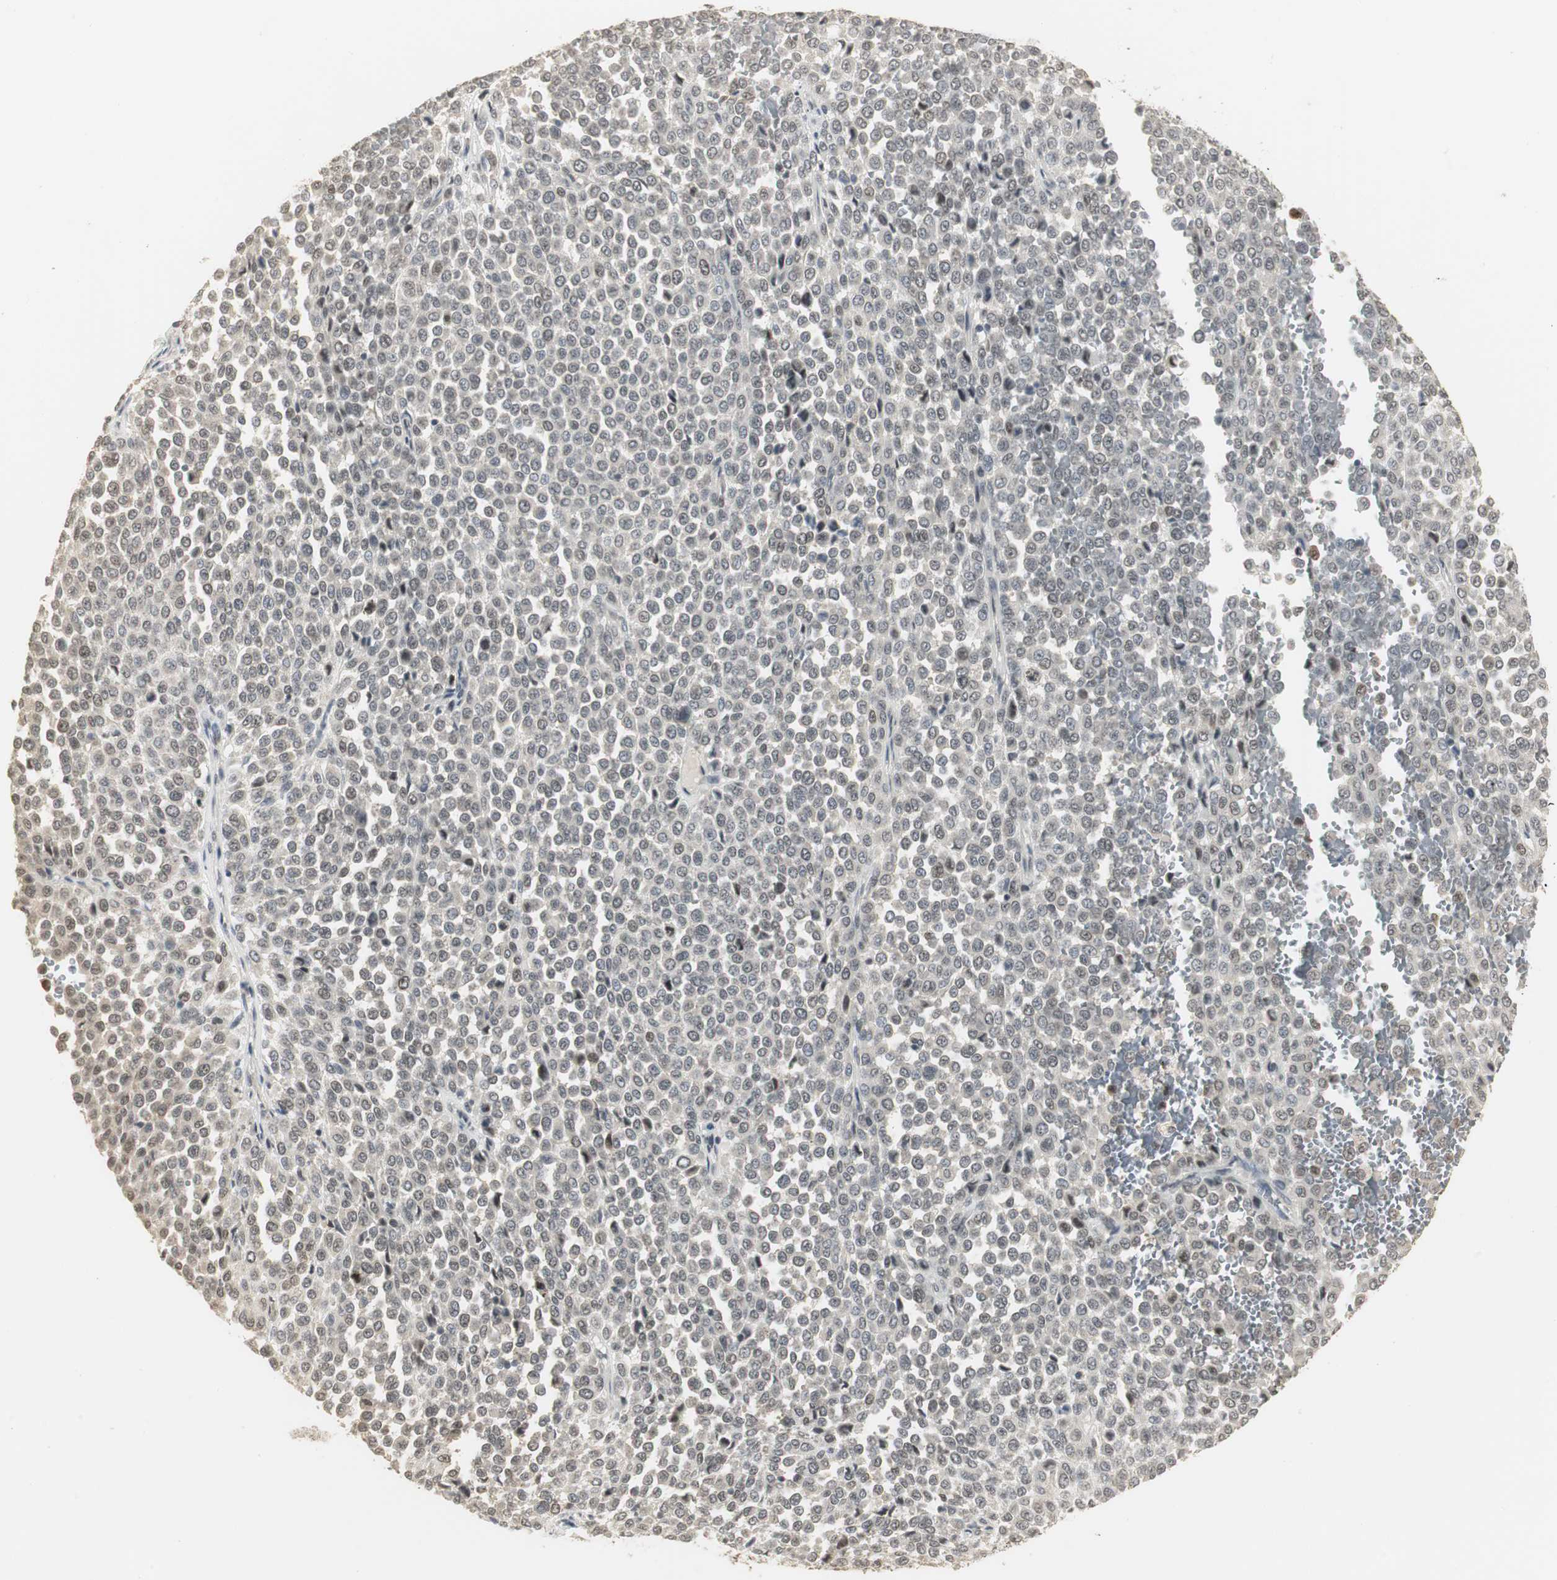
{"staining": {"intensity": "weak", "quantity": "<25%", "location": "nuclear"}, "tissue": "melanoma", "cell_type": "Tumor cells", "image_type": "cancer", "snomed": [{"axis": "morphology", "description": "Malignant melanoma, Metastatic site"}, {"axis": "topography", "description": "Pancreas"}], "caption": "The micrograph displays no significant staining in tumor cells of melanoma. (DAB immunohistochemistry visualized using brightfield microscopy, high magnification).", "gene": "ELOA", "patient": {"sex": "female", "age": 30}}